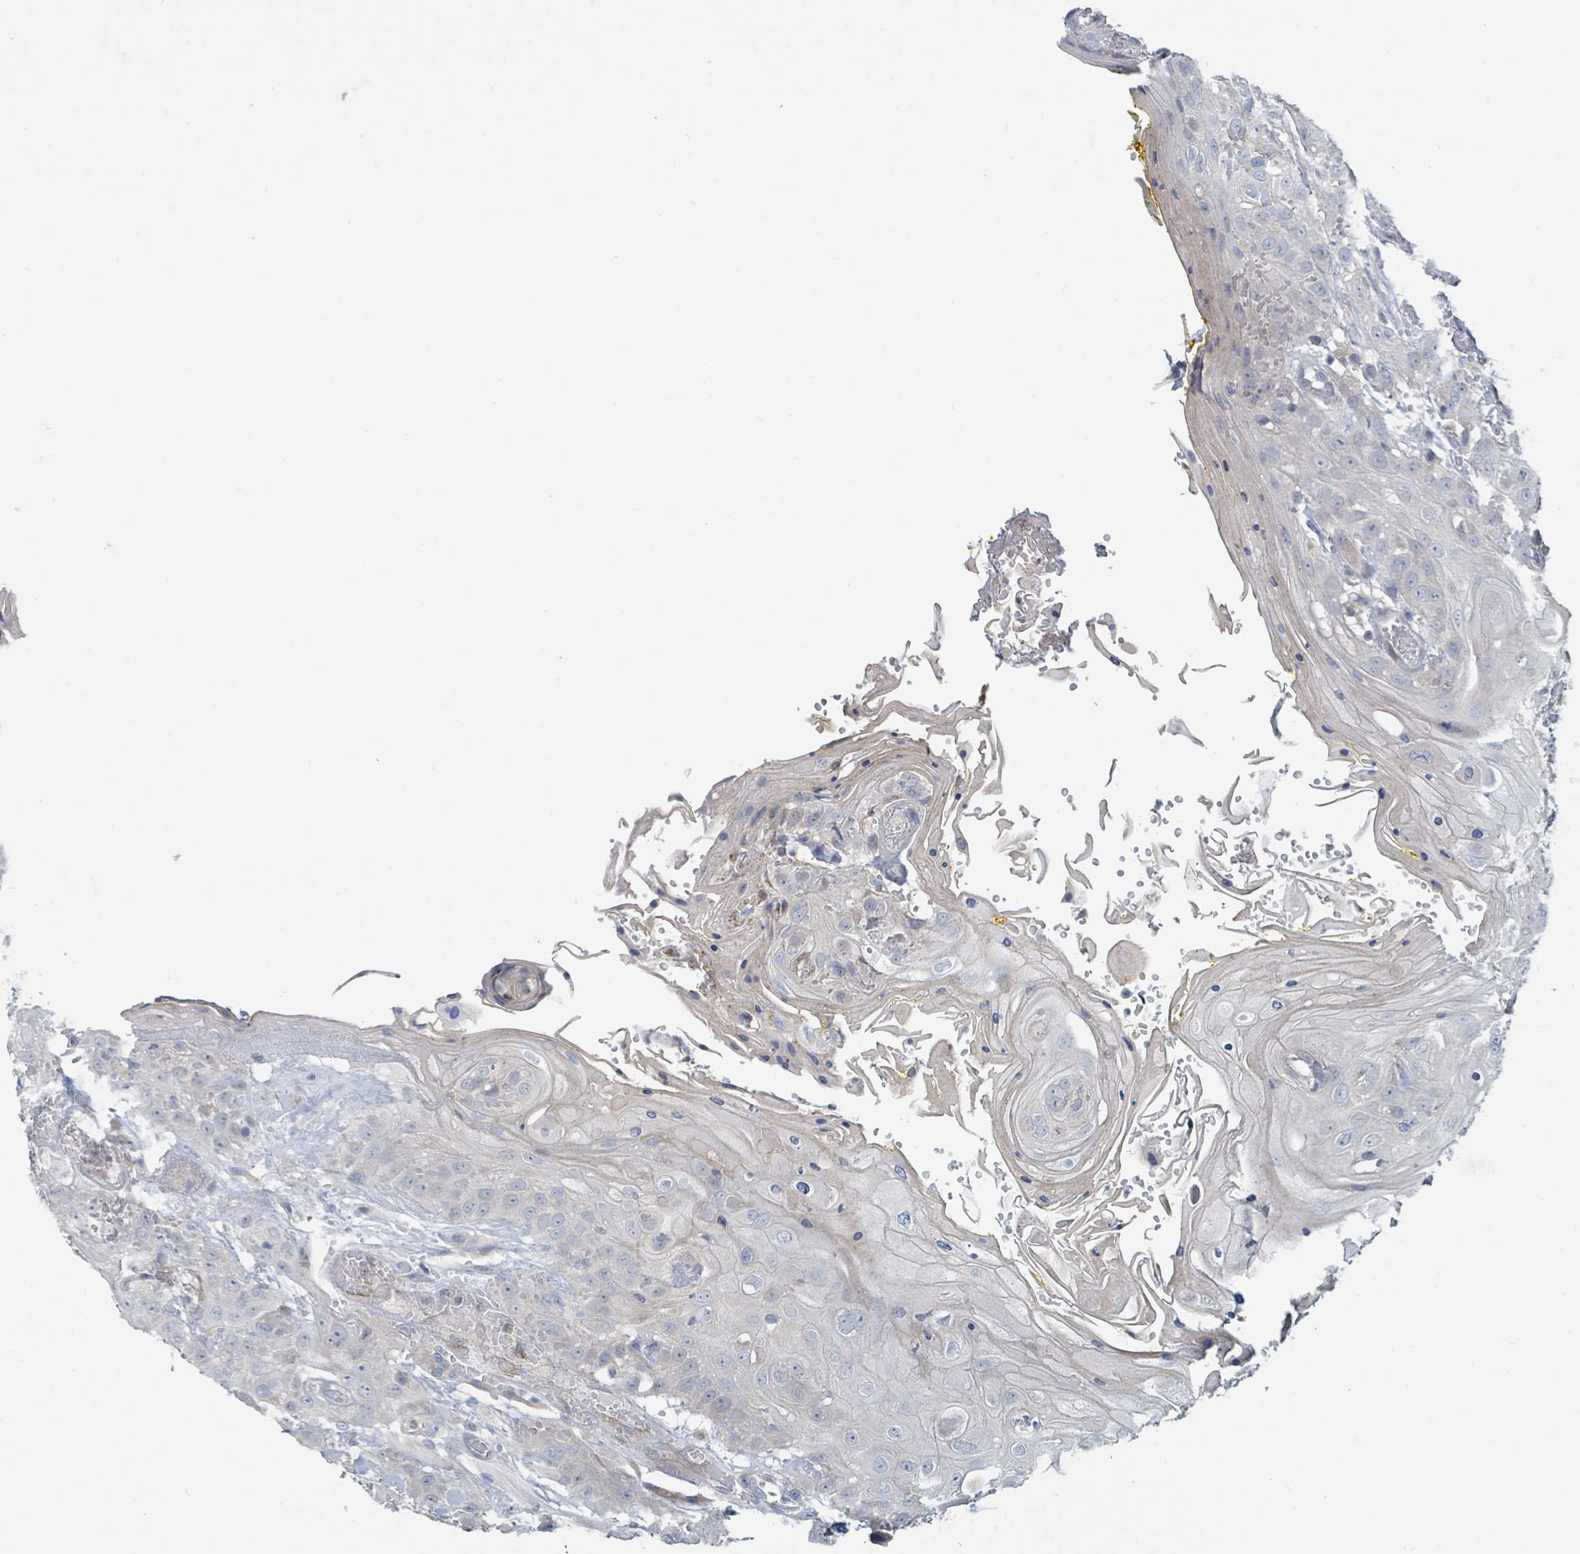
{"staining": {"intensity": "negative", "quantity": "none", "location": "none"}, "tissue": "head and neck cancer", "cell_type": "Tumor cells", "image_type": "cancer", "snomed": [{"axis": "morphology", "description": "Squamous cell carcinoma, NOS"}, {"axis": "topography", "description": "Head-Neck"}], "caption": "Histopathology image shows no protein positivity in tumor cells of head and neck squamous cell carcinoma tissue. (DAB immunohistochemistry (IHC), high magnification).", "gene": "ANKRD55", "patient": {"sex": "female", "age": 43}}